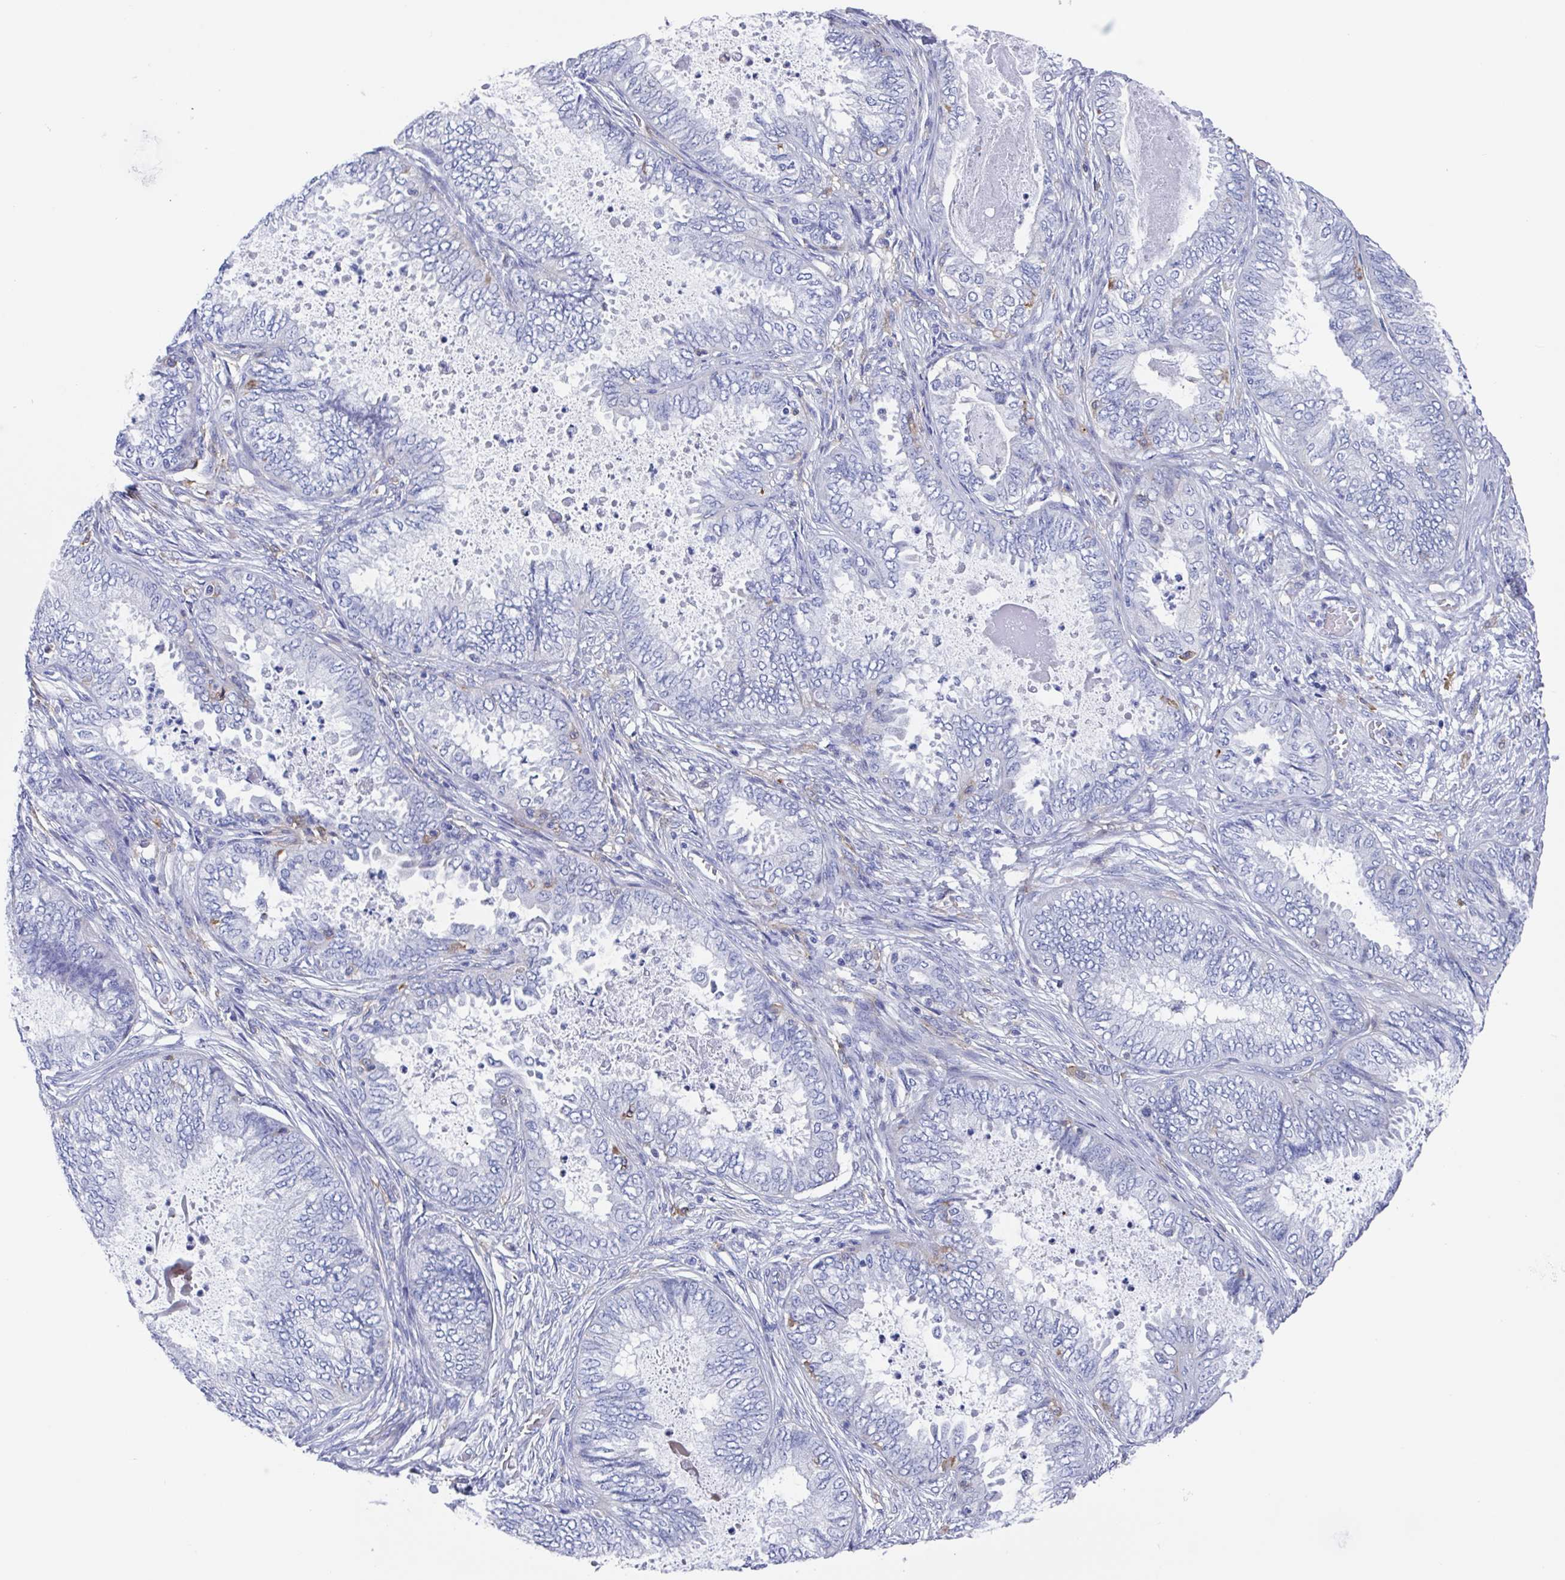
{"staining": {"intensity": "negative", "quantity": "none", "location": "none"}, "tissue": "ovarian cancer", "cell_type": "Tumor cells", "image_type": "cancer", "snomed": [{"axis": "morphology", "description": "Carcinoma, endometroid"}, {"axis": "topography", "description": "Ovary"}], "caption": "IHC micrograph of neoplastic tissue: endometroid carcinoma (ovarian) stained with DAB reveals no significant protein expression in tumor cells.", "gene": "FCGR3A", "patient": {"sex": "female", "age": 70}}